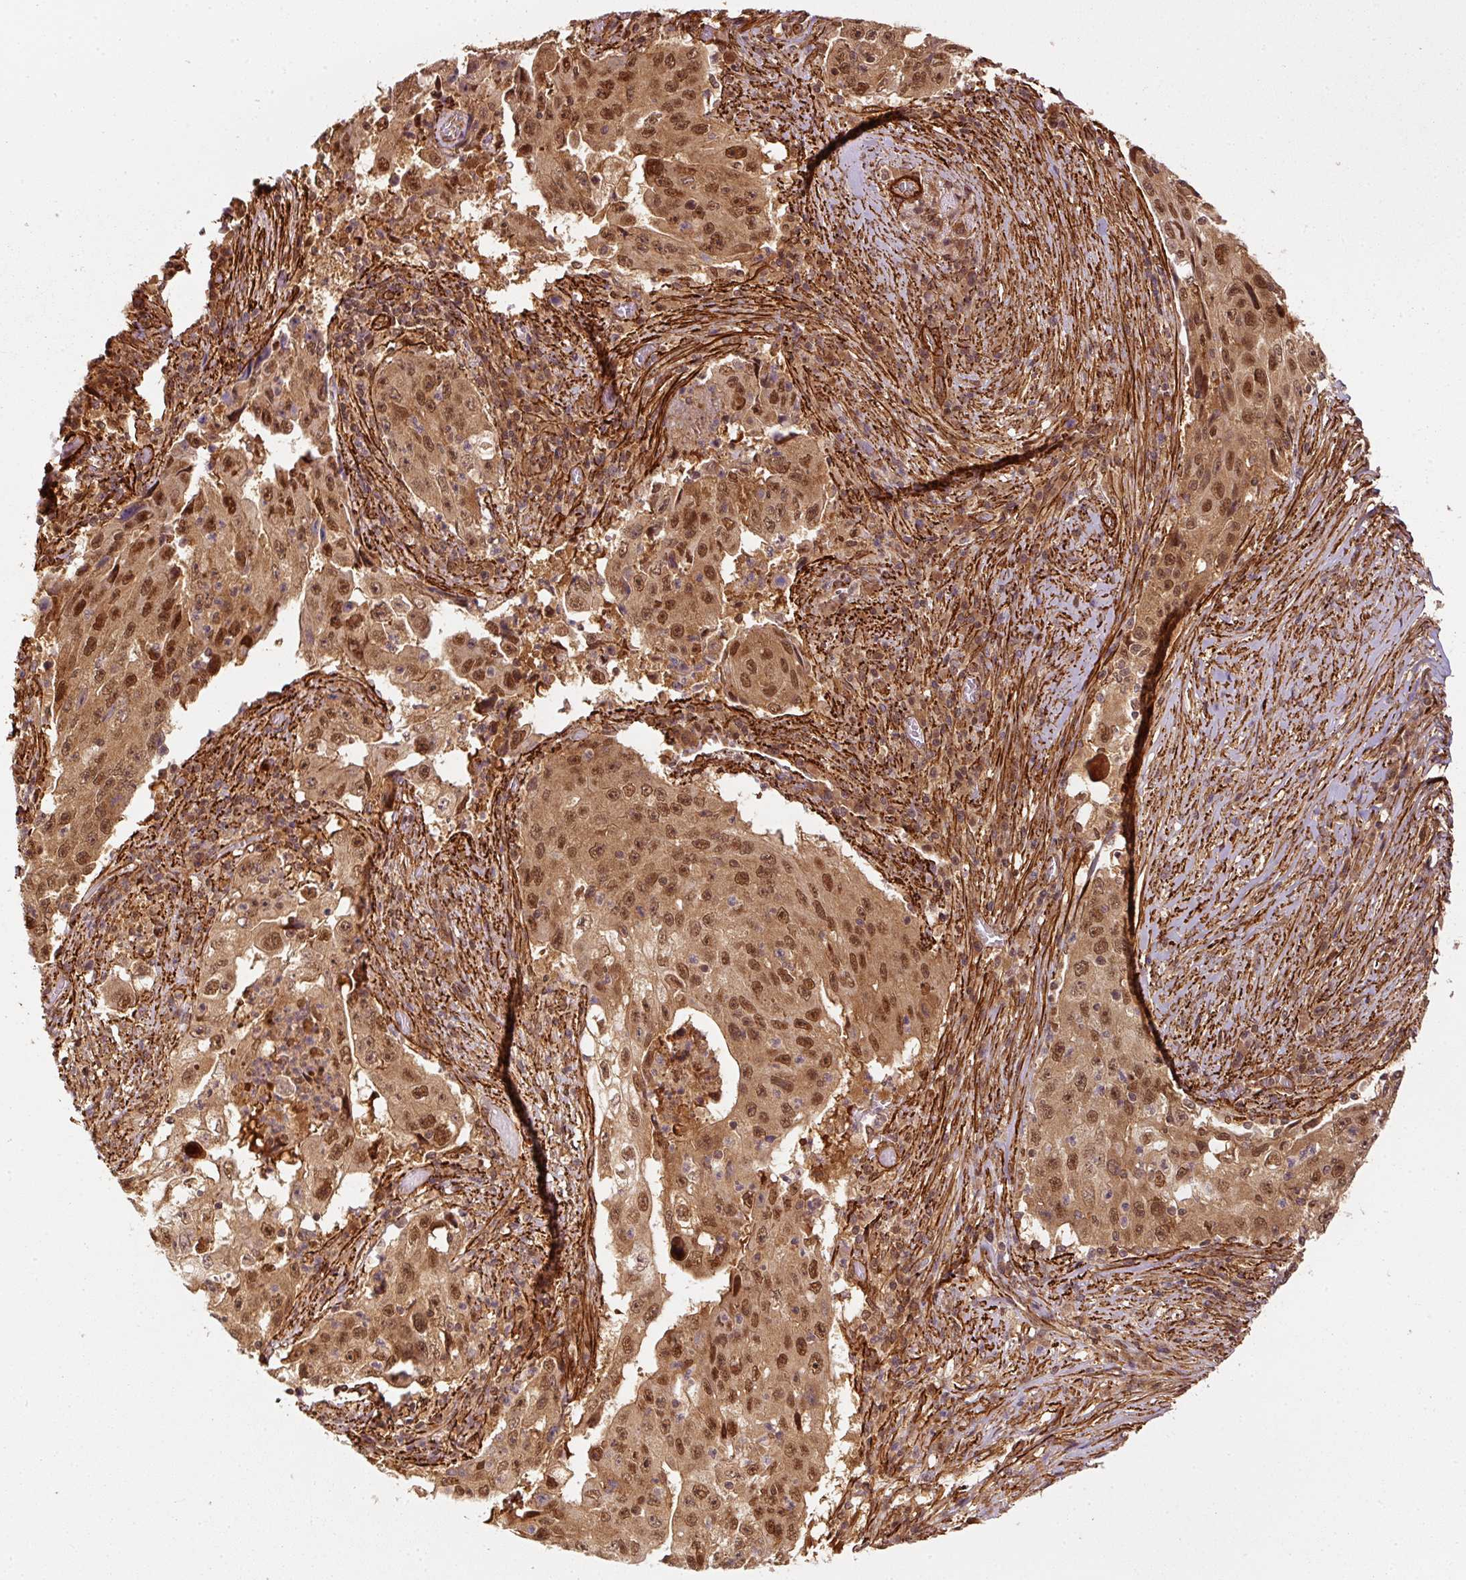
{"staining": {"intensity": "moderate", "quantity": ">75%", "location": "cytoplasmic/membranous,nuclear"}, "tissue": "lung cancer", "cell_type": "Tumor cells", "image_type": "cancer", "snomed": [{"axis": "morphology", "description": "Squamous cell carcinoma, NOS"}, {"axis": "topography", "description": "Lung"}], "caption": "IHC (DAB) staining of human squamous cell carcinoma (lung) demonstrates moderate cytoplasmic/membranous and nuclear protein positivity in about >75% of tumor cells.", "gene": "PSMD1", "patient": {"sex": "male", "age": 64}}